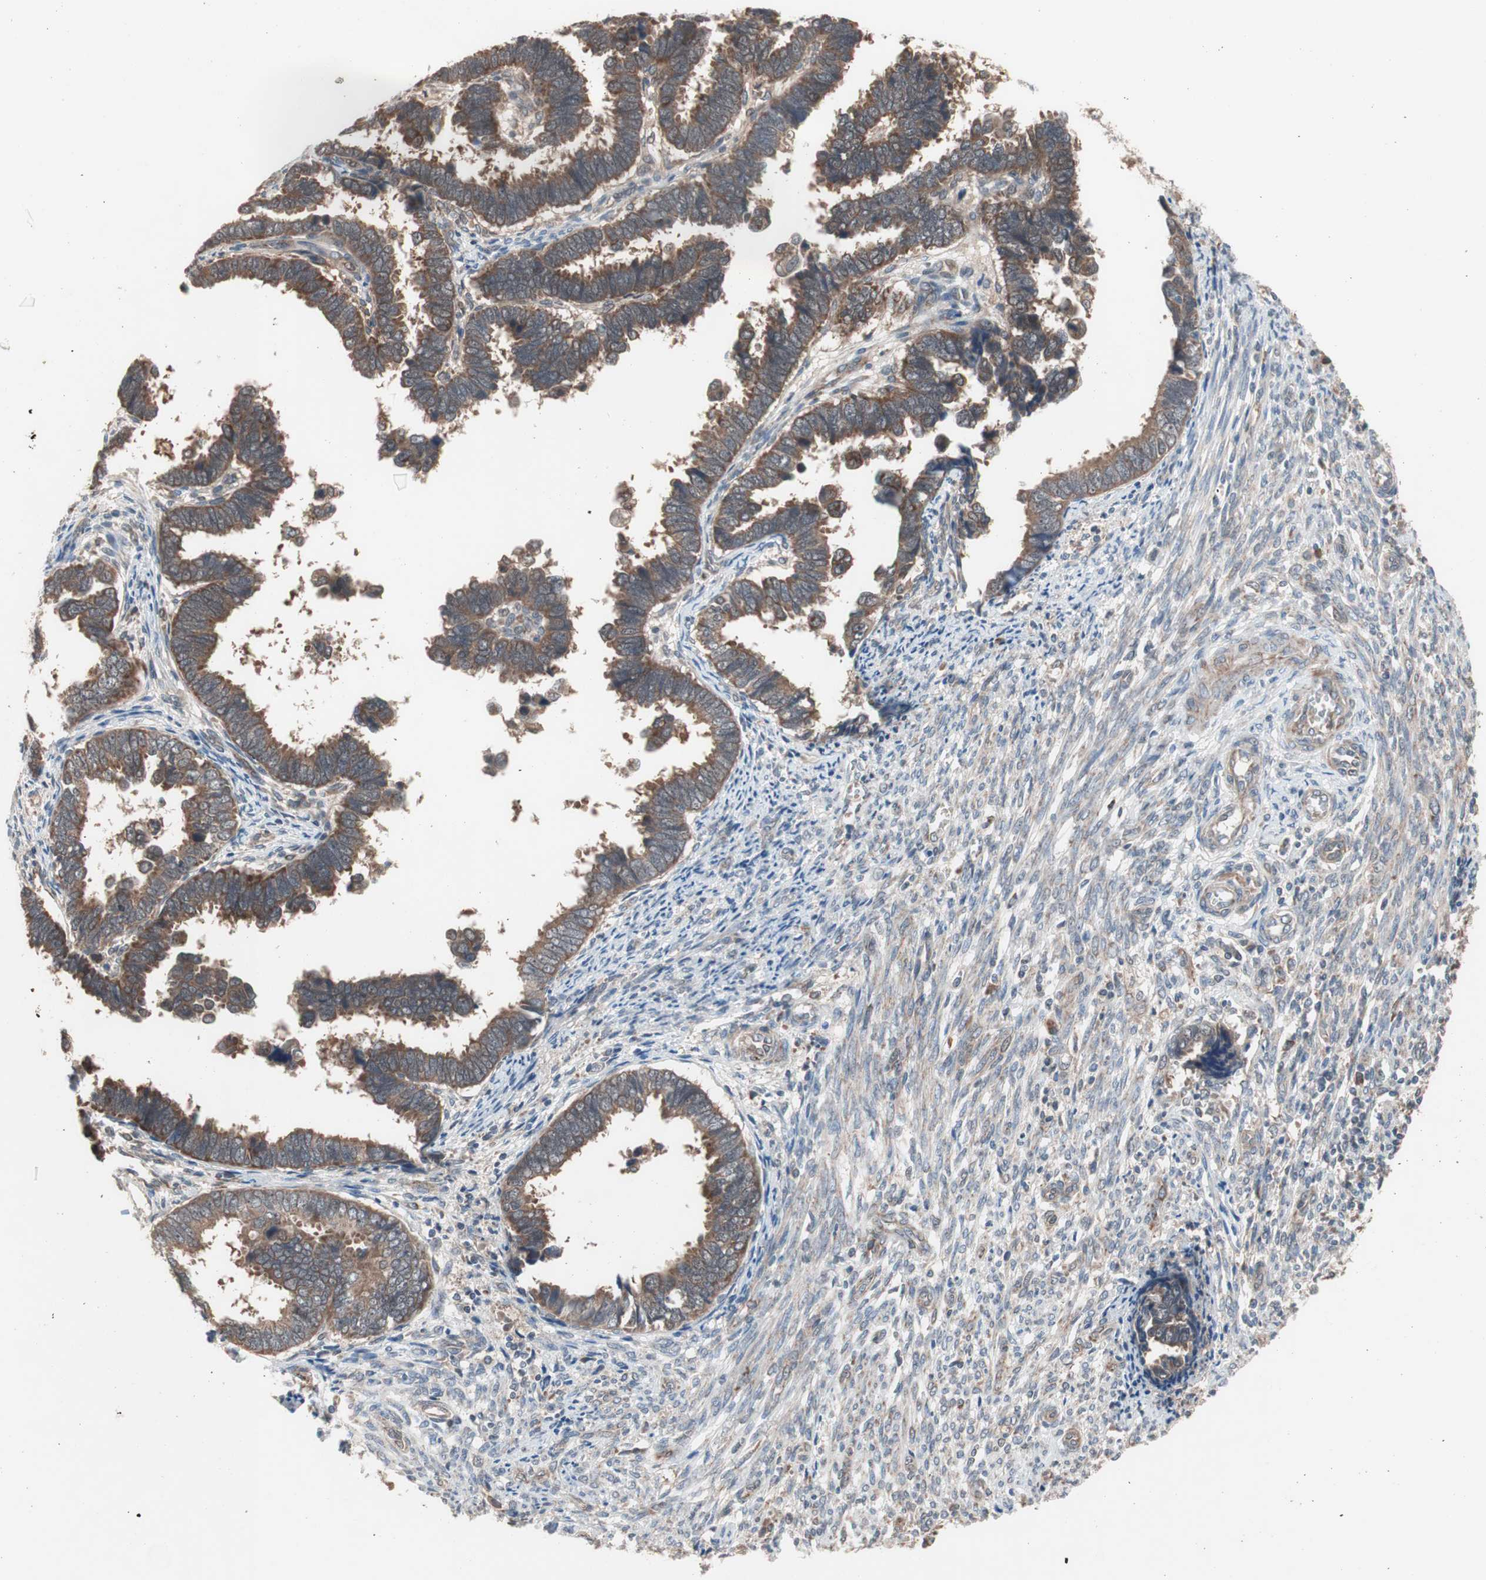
{"staining": {"intensity": "strong", "quantity": ">75%", "location": "cytoplasmic/membranous"}, "tissue": "endometrial cancer", "cell_type": "Tumor cells", "image_type": "cancer", "snomed": [{"axis": "morphology", "description": "Adenocarcinoma, NOS"}, {"axis": "topography", "description": "Endometrium"}], "caption": "Tumor cells display high levels of strong cytoplasmic/membranous staining in approximately >75% of cells in human endometrial adenocarcinoma. The staining was performed using DAB (3,3'-diaminobenzidine) to visualize the protein expression in brown, while the nuclei were stained in blue with hematoxylin (Magnification: 20x).", "gene": "HMBS", "patient": {"sex": "female", "age": 75}}